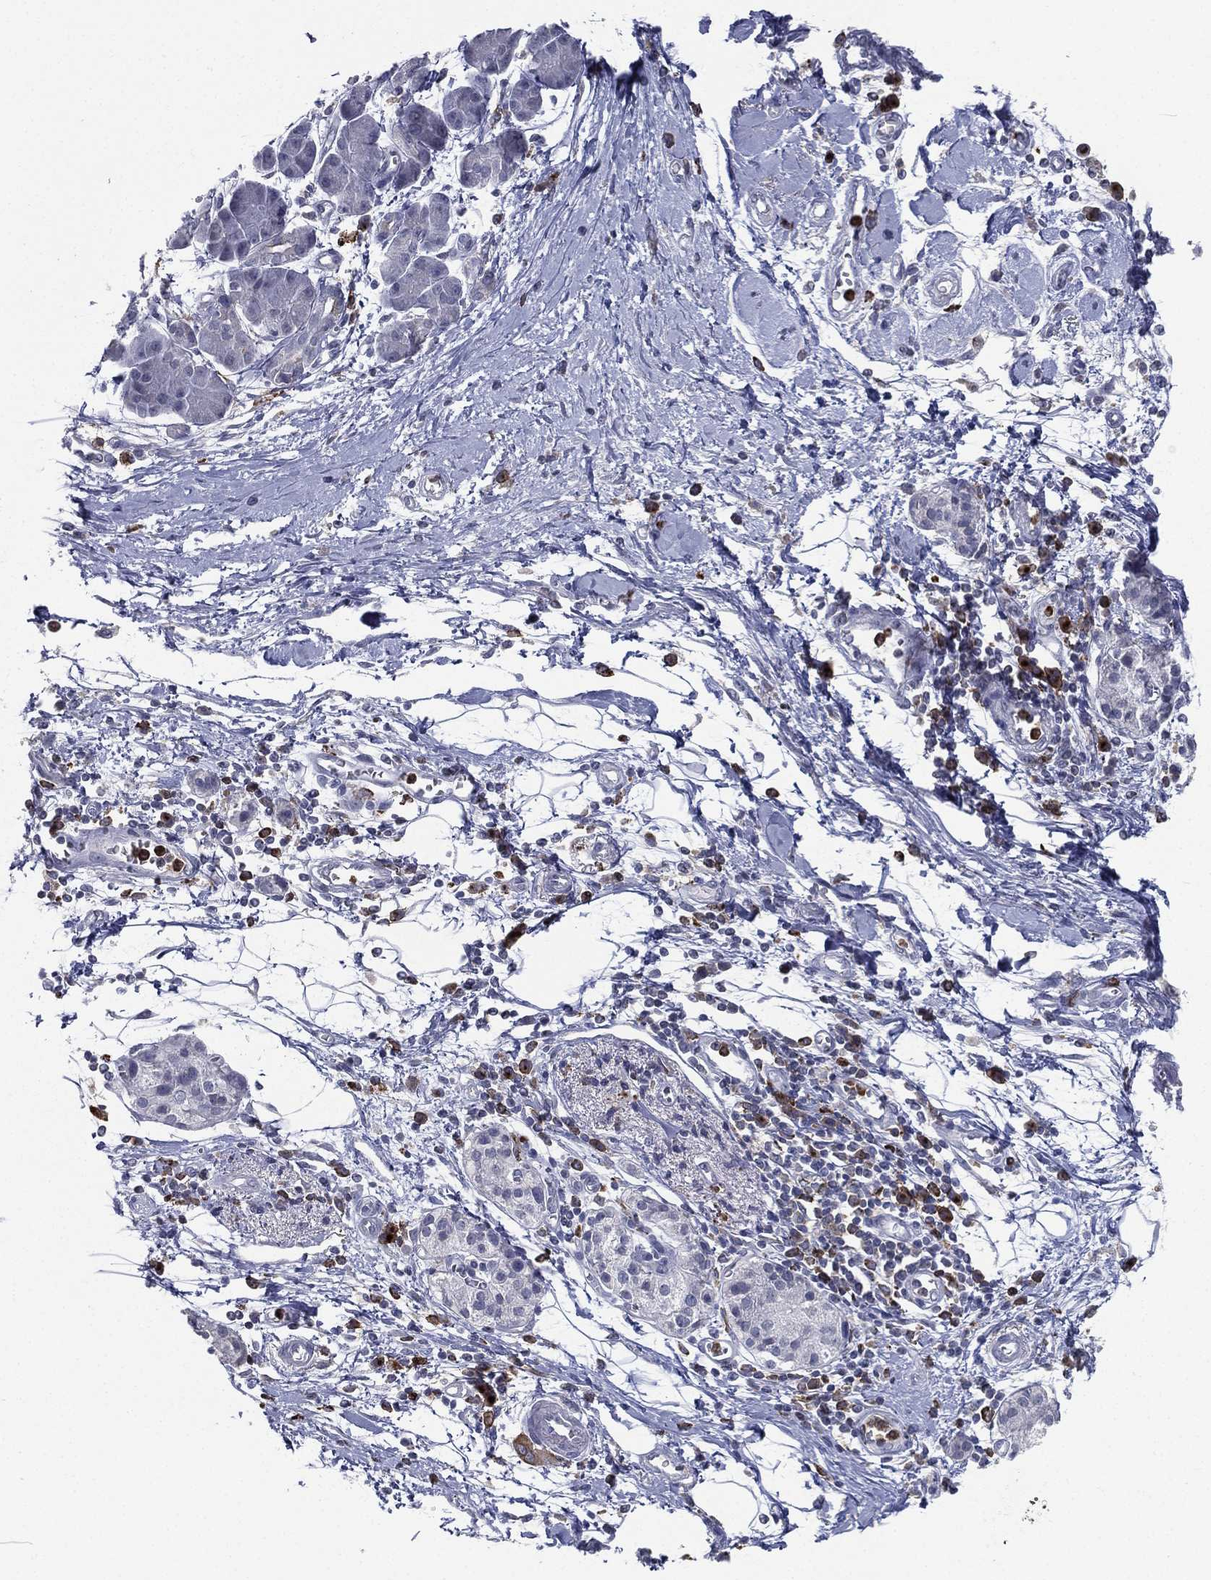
{"staining": {"intensity": "negative", "quantity": "none", "location": "none"}, "tissue": "pancreatic cancer", "cell_type": "Tumor cells", "image_type": "cancer", "snomed": [{"axis": "morphology", "description": "Adenocarcinoma, NOS"}, {"axis": "topography", "description": "Pancreas"}], "caption": "Immunohistochemical staining of pancreatic cancer demonstrates no significant positivity in tumor cells. (DAB IHC with hematoxylin counter stain).", "gene": "EVI2B", "patient": {"sex": "male", "age": 72}}